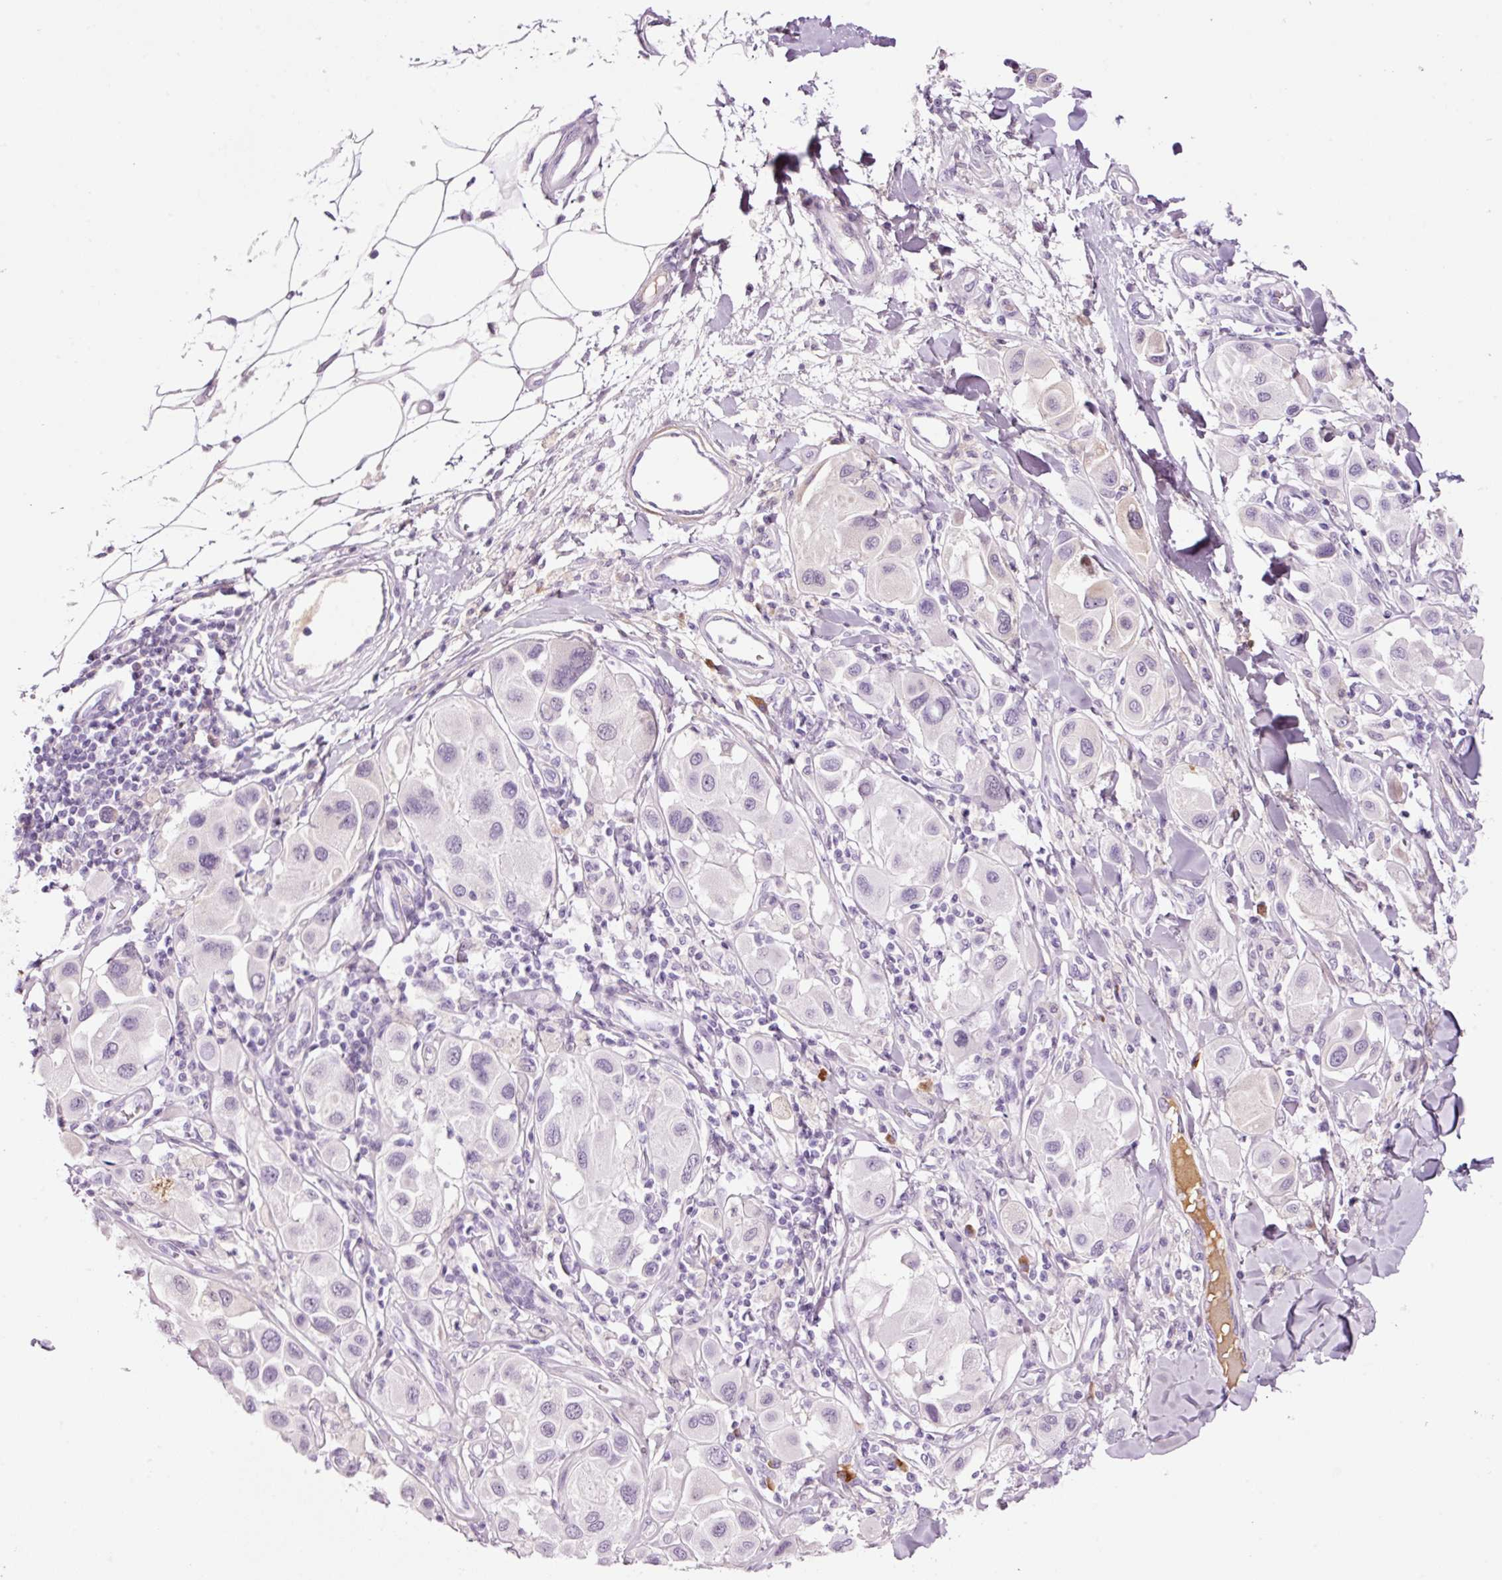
{"staining": {"intensity": "negative", "quantity": "none", "location": "none"}, "tissue": "melanoma", "cell_type": "Tumor cells", "image_type": "cancer", "snomed": [{"axis": "morphology", "description": "Malignant melanoma, Metastatic site"}, {"axis": "topography", "description": "Skin"}], "caption": "High magnification brightfield microscopy of melanoma stained with DAB (brown) and counterstained with hematoxylin (blue): tumor cells show no significant expression.", "gene": "KLF1", "patient": {"sex": "male", "age": 41}}